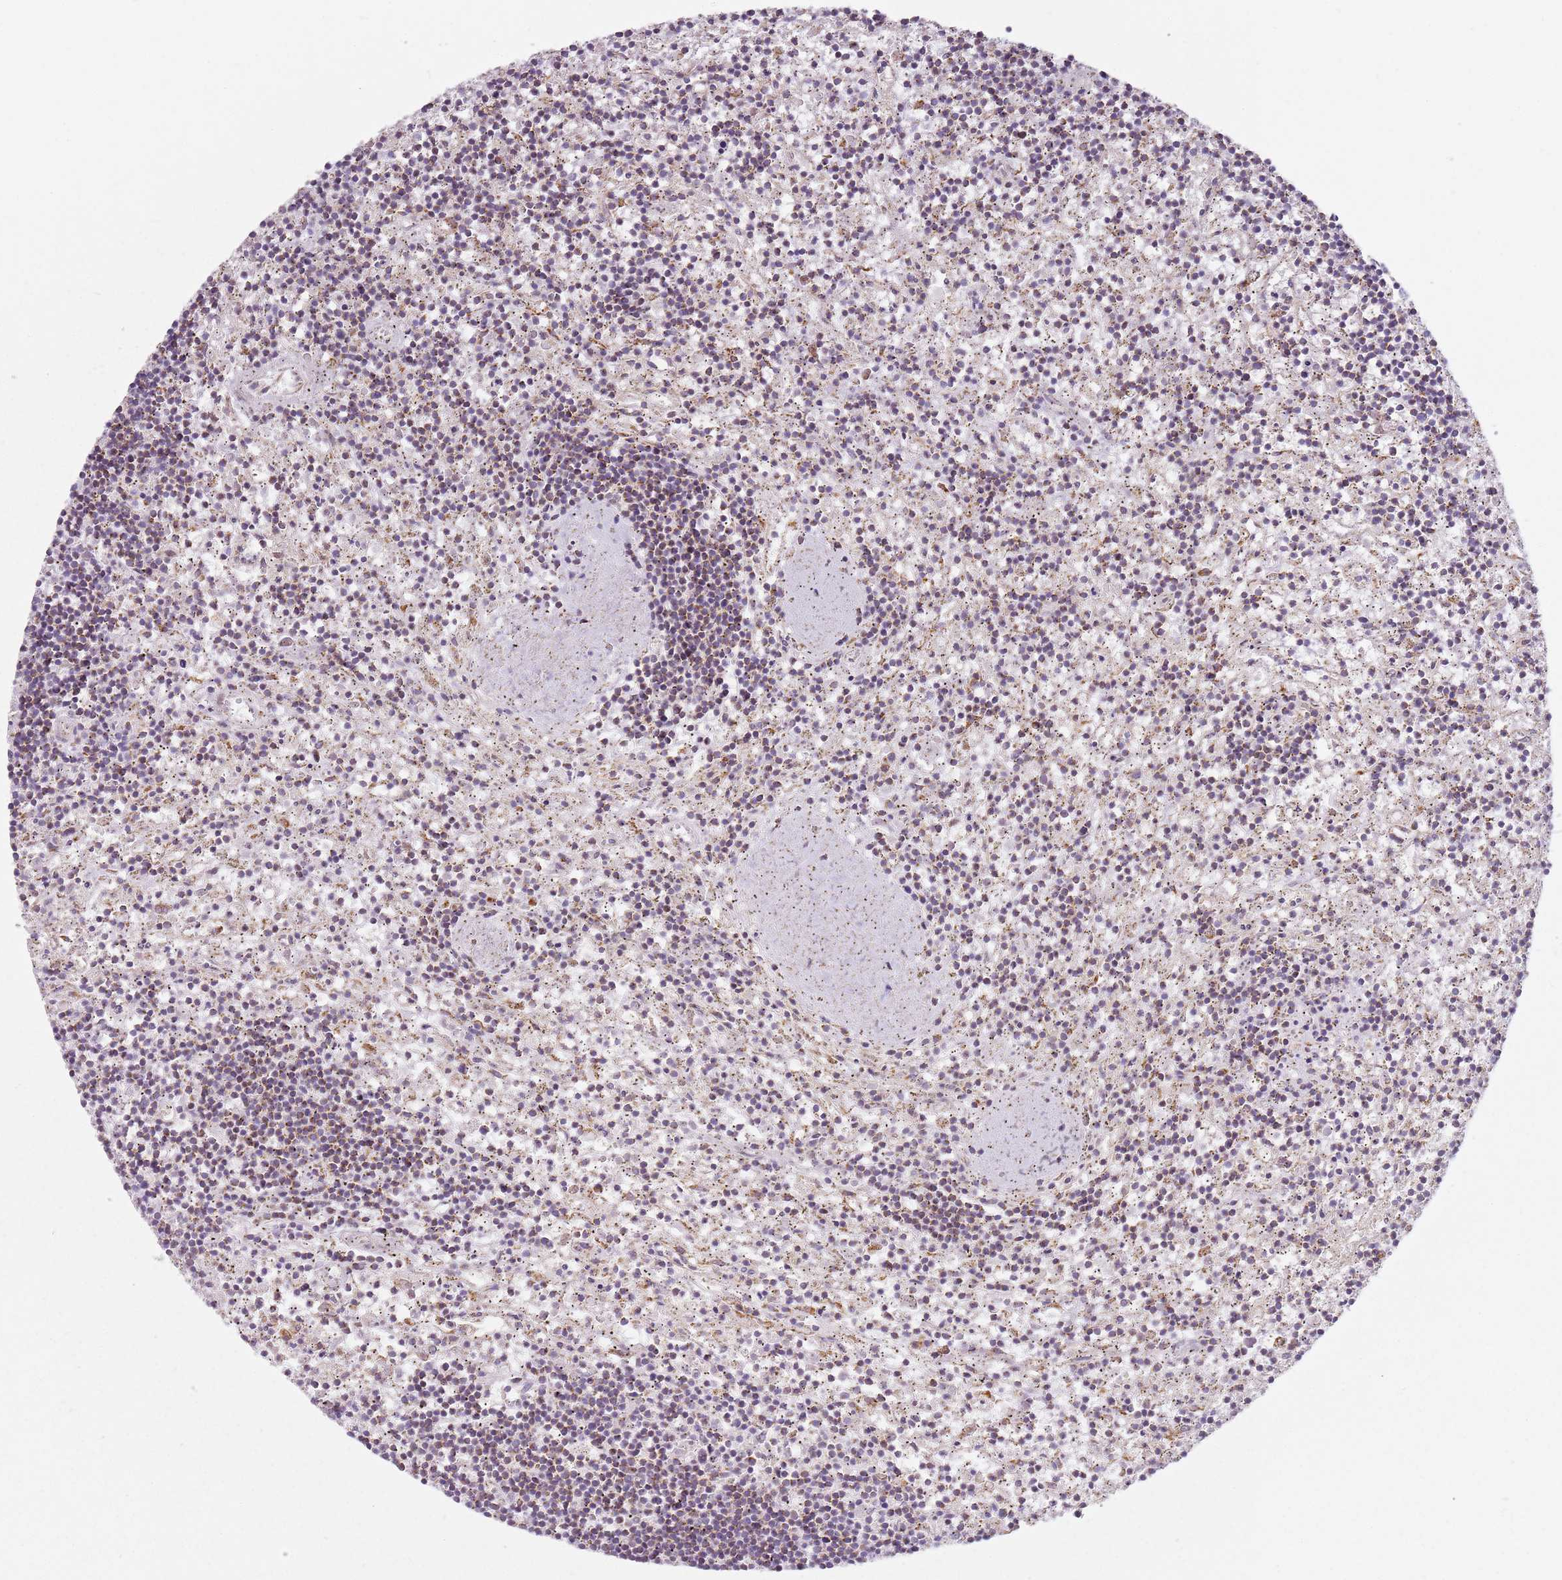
{"staining": {"intensity": "negative", "quantity": "none", "location": "none"}, "tissue": "lymphoma", "cell_type": "Tumor cells", "image_type": "cancer", "snomed": [{"axis": "morphology", "description": "Malignant lymphoma, non-Hodgkin's type, Low grade"}, {"axis": "topography", "description": "Spleen"}], "caption": "Protein analysis of lymphoma displays no significant positivity in tumor cells.", "gene": "TMEM200C", "patient": {"sex": "male", "age": 76}}